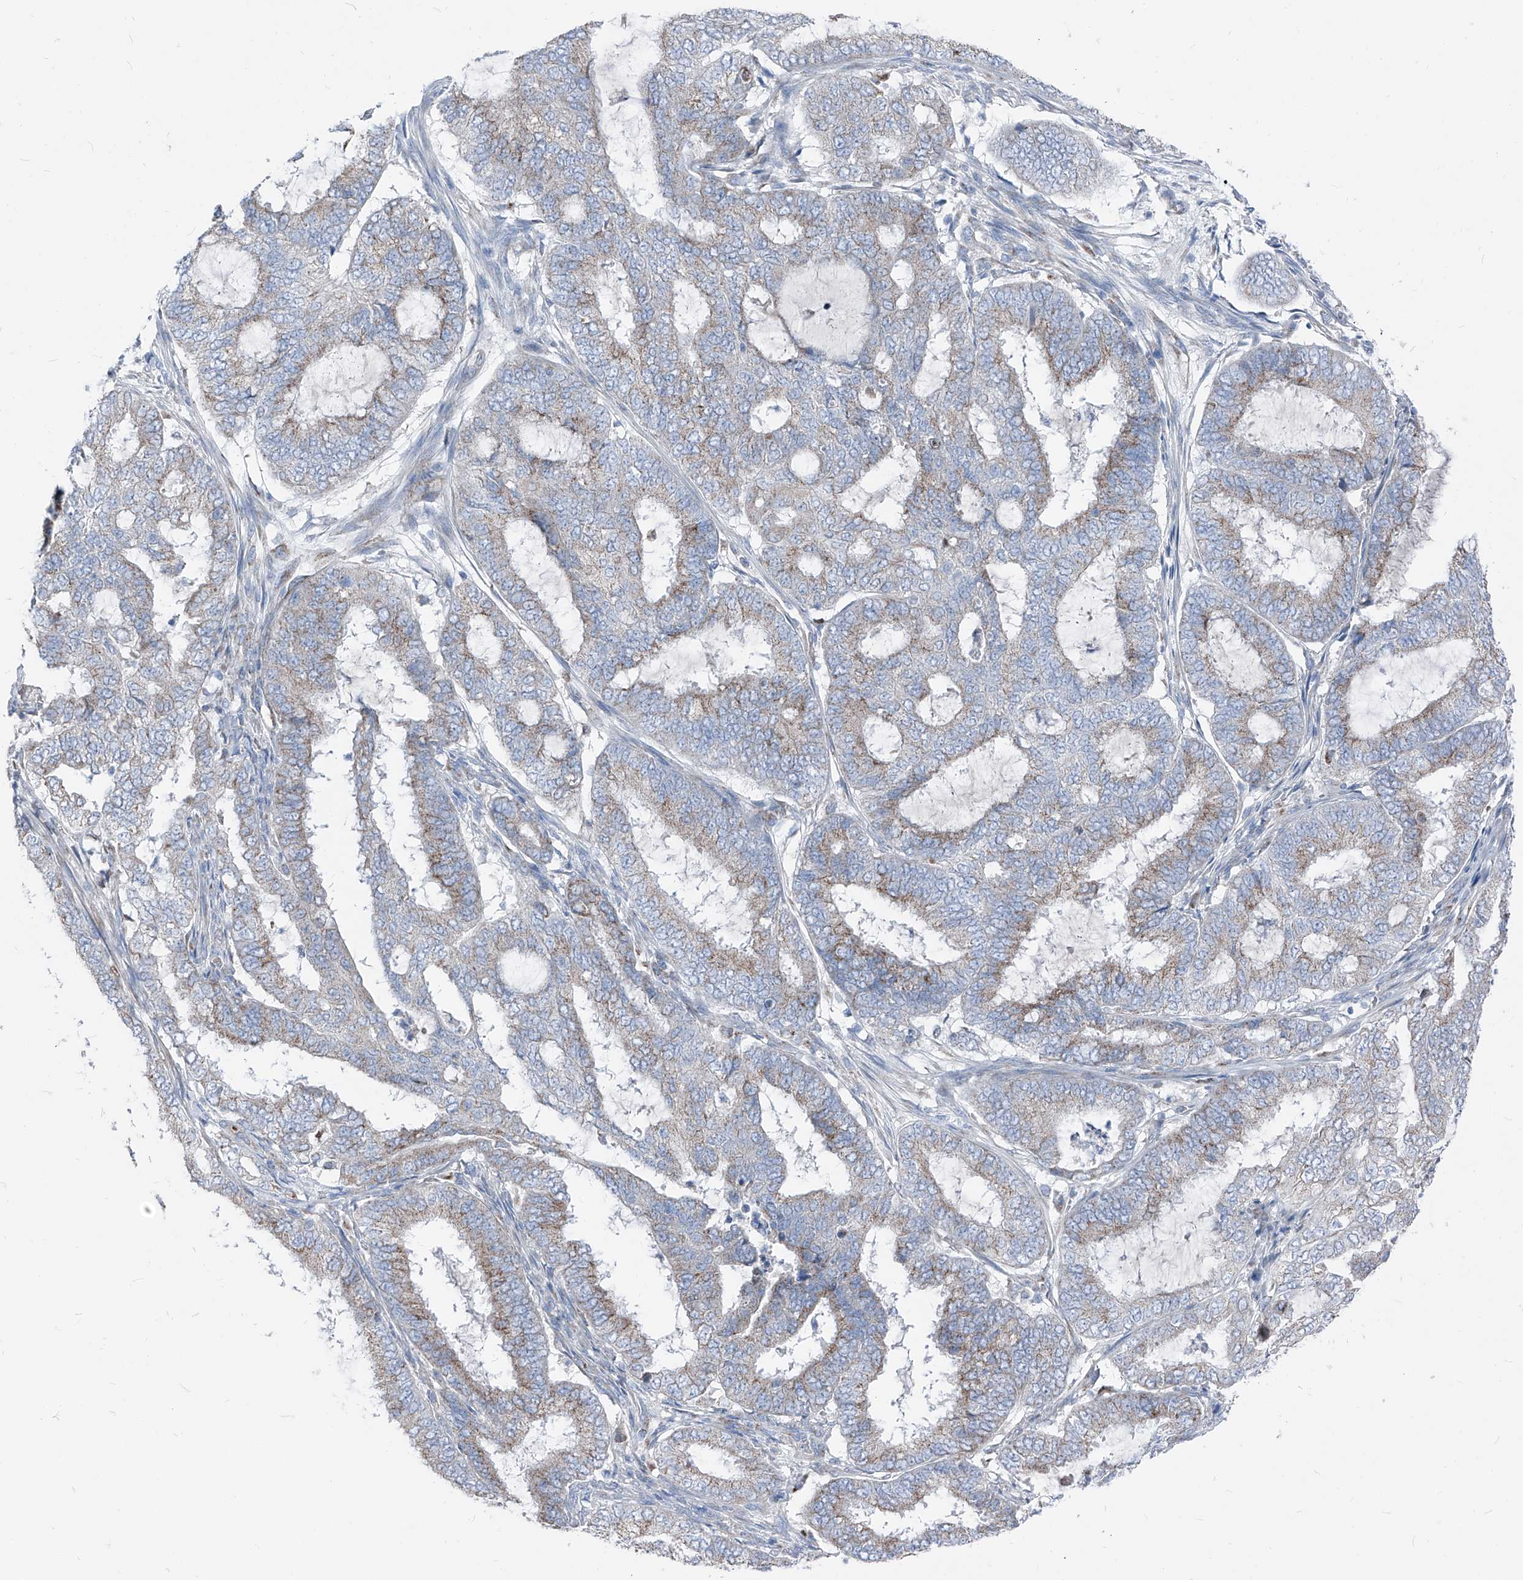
{"staining": {"intensity": "weak", "quantity": "25%-75%", "location": "cytoplasmic/membranous"}, "tissue": "endometrial cancer", "cell_type": "Tumor cells", "image_type": "cancer", "snomed": [{"axis": "morphology", "description": "Adenocarcinoma, NOS"}, {"axis": "topography", "description": "Endometrium"}], "caption": "DAB immunohistochemical staining of adenocarcinoma (endometrial) exhibits weak cytoplasmic/membranous protein staining in about 25%-75% of tumor cells.", "gene": "AGPS", "patient": {"sex": "female", "age": 51}}